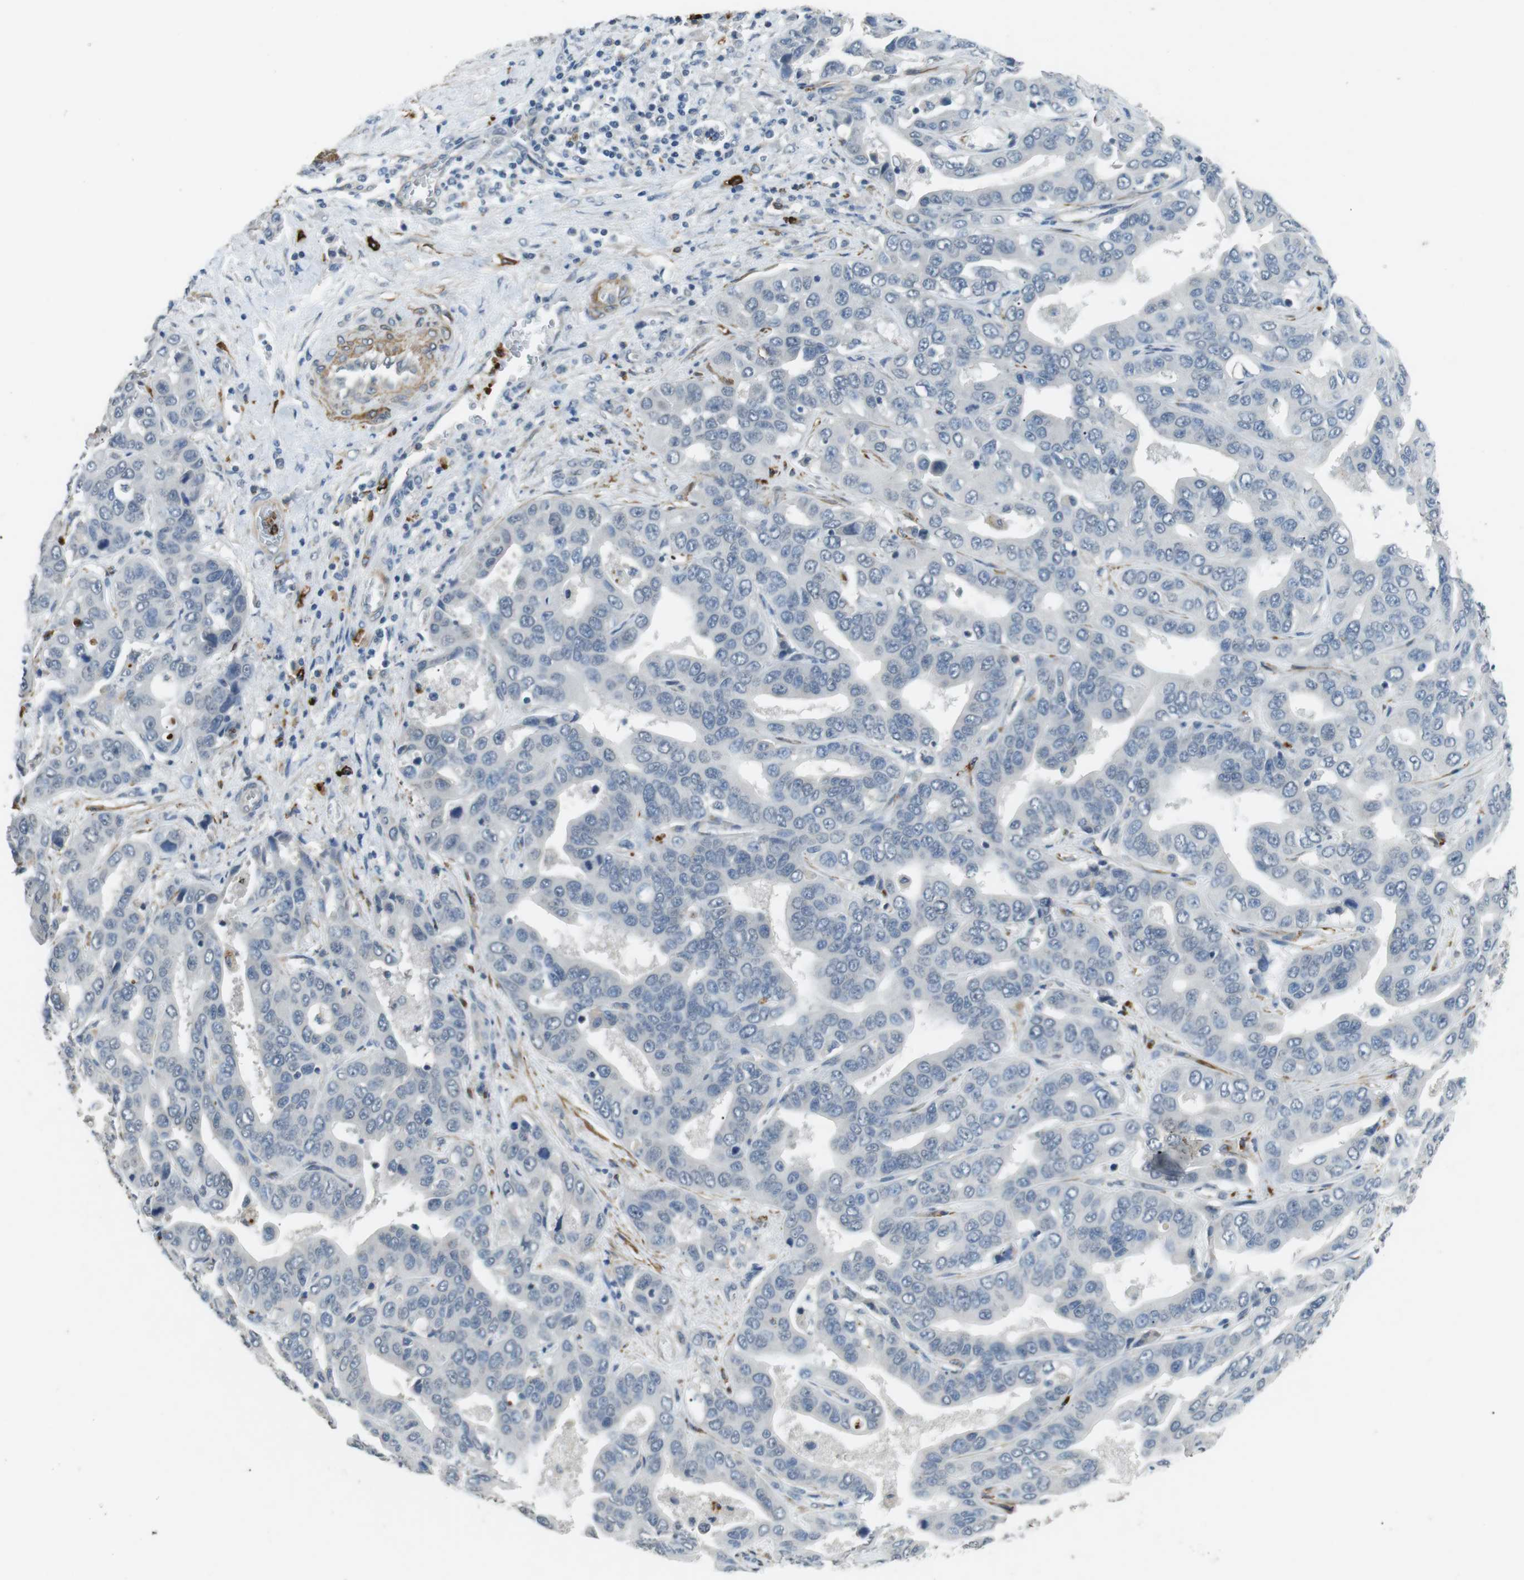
{"staining": {"intensity": "negative", "quantity": "none", "location": "none"}, "tissue": "liver cancer", "cell_type": "Tumor cells", "image_type": "cancer", "snomed": [{"axis": "morphology", "description": "Cholangiocarcinoma"}, {"axis": "topography", "description": "Liver"}], "caption": "DAB immunohistochemical staining of human cholangiocarcinoma (liver) demonstrates no significant staining in tumor cells. (IHC, brightfield microscopy, high magnification).", "gene": "GZMM", "patient": {"sex": "female", "age": 52}}